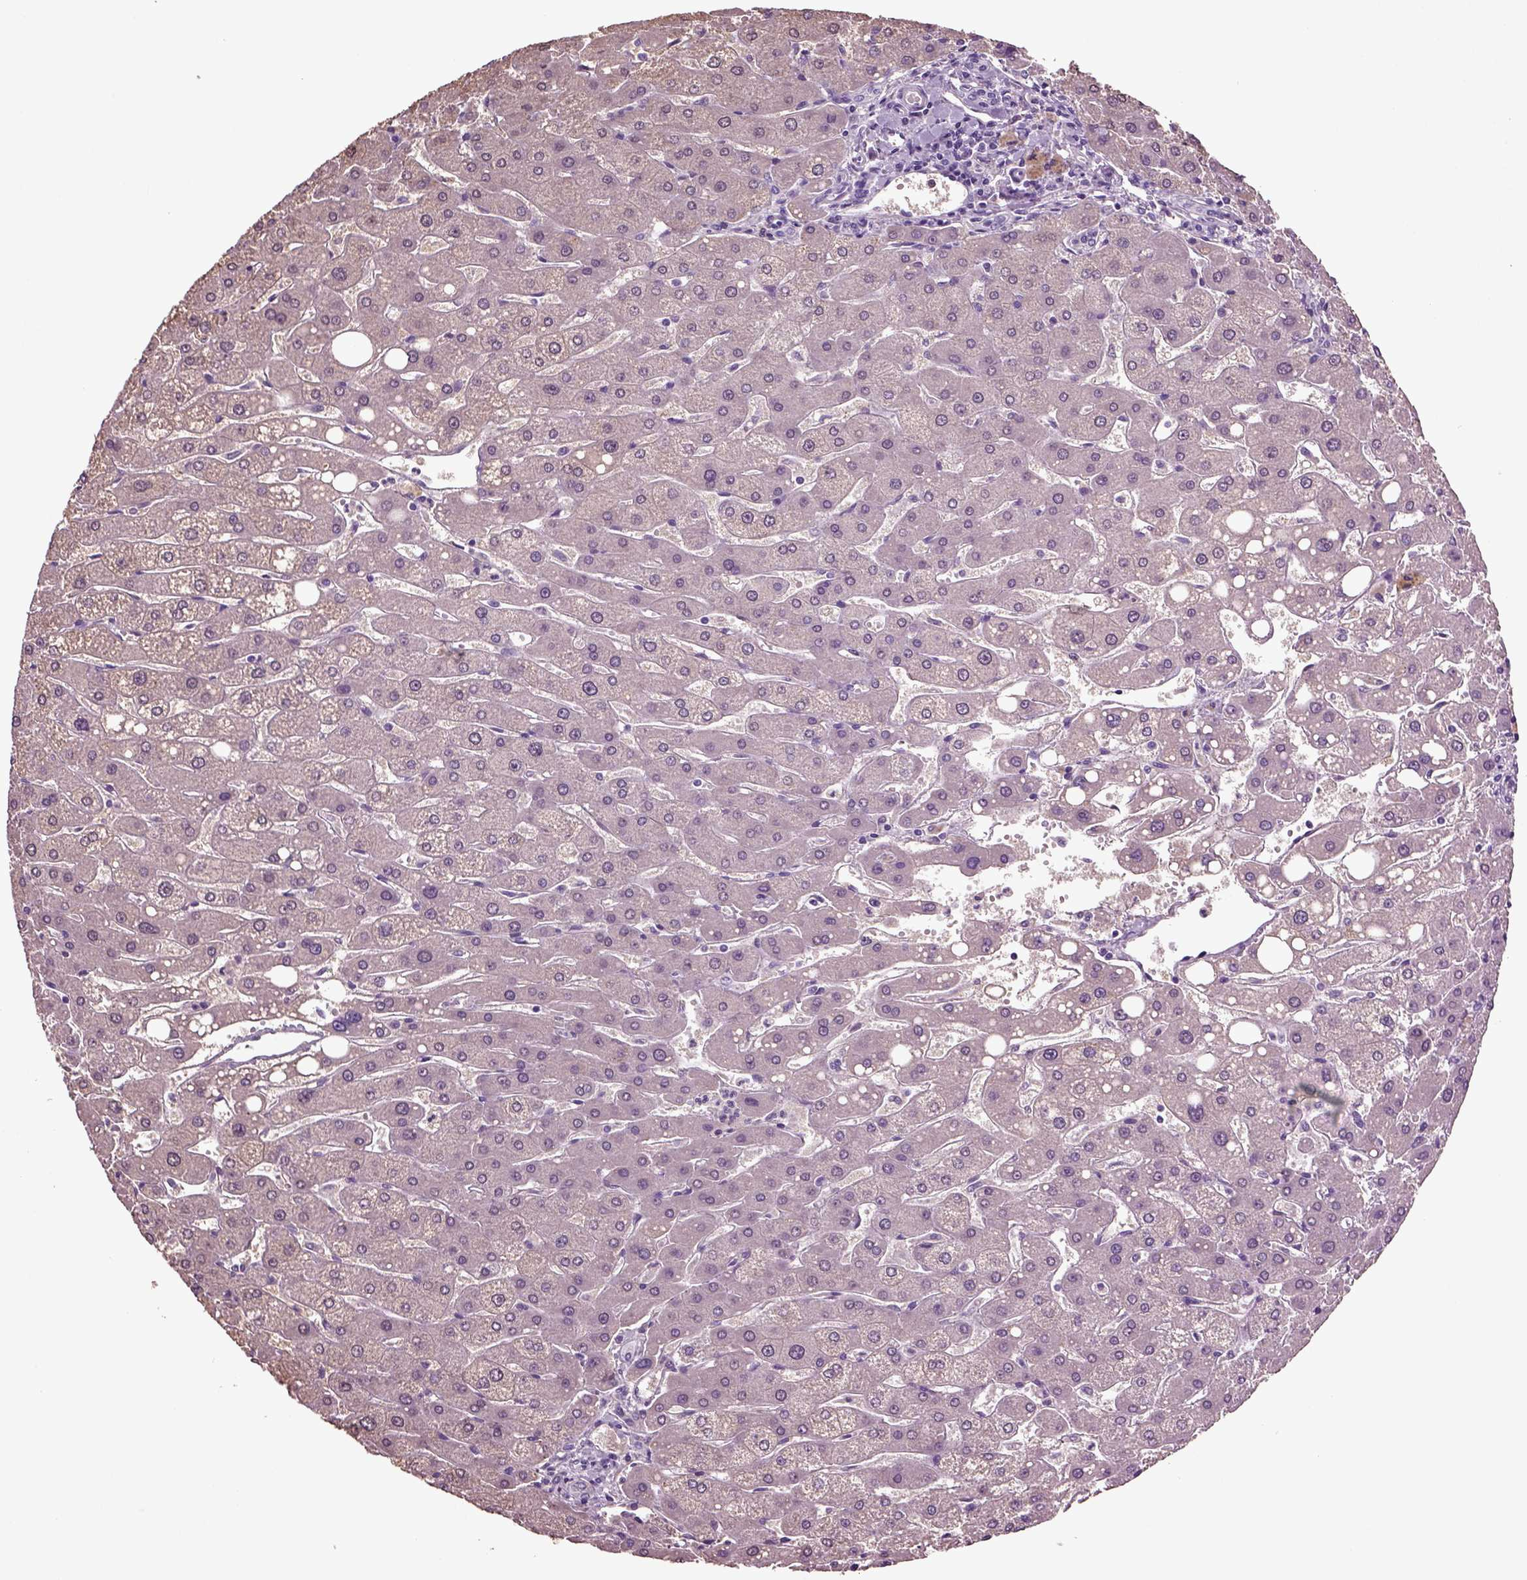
{"staining": {"intensity": "negative", "quantity": "none", "location": "none"}, "tissue": "liver", "cell_type": "Cholangiocytes", "image_type": "normal", "snomed": [{"axis": "morphology", "description": "Normal tissue, NOS"}, {"axis": "topography", "description": "Liver"}], "caption": "Cholangiocytes show no significant expression in unremarkable liver. The staining is performed using DAB brown chromogen with nuclei counter-stained in using hematoxylin.", "gene": "FGF11", "patient": {"sex": "male", "age": 67}}